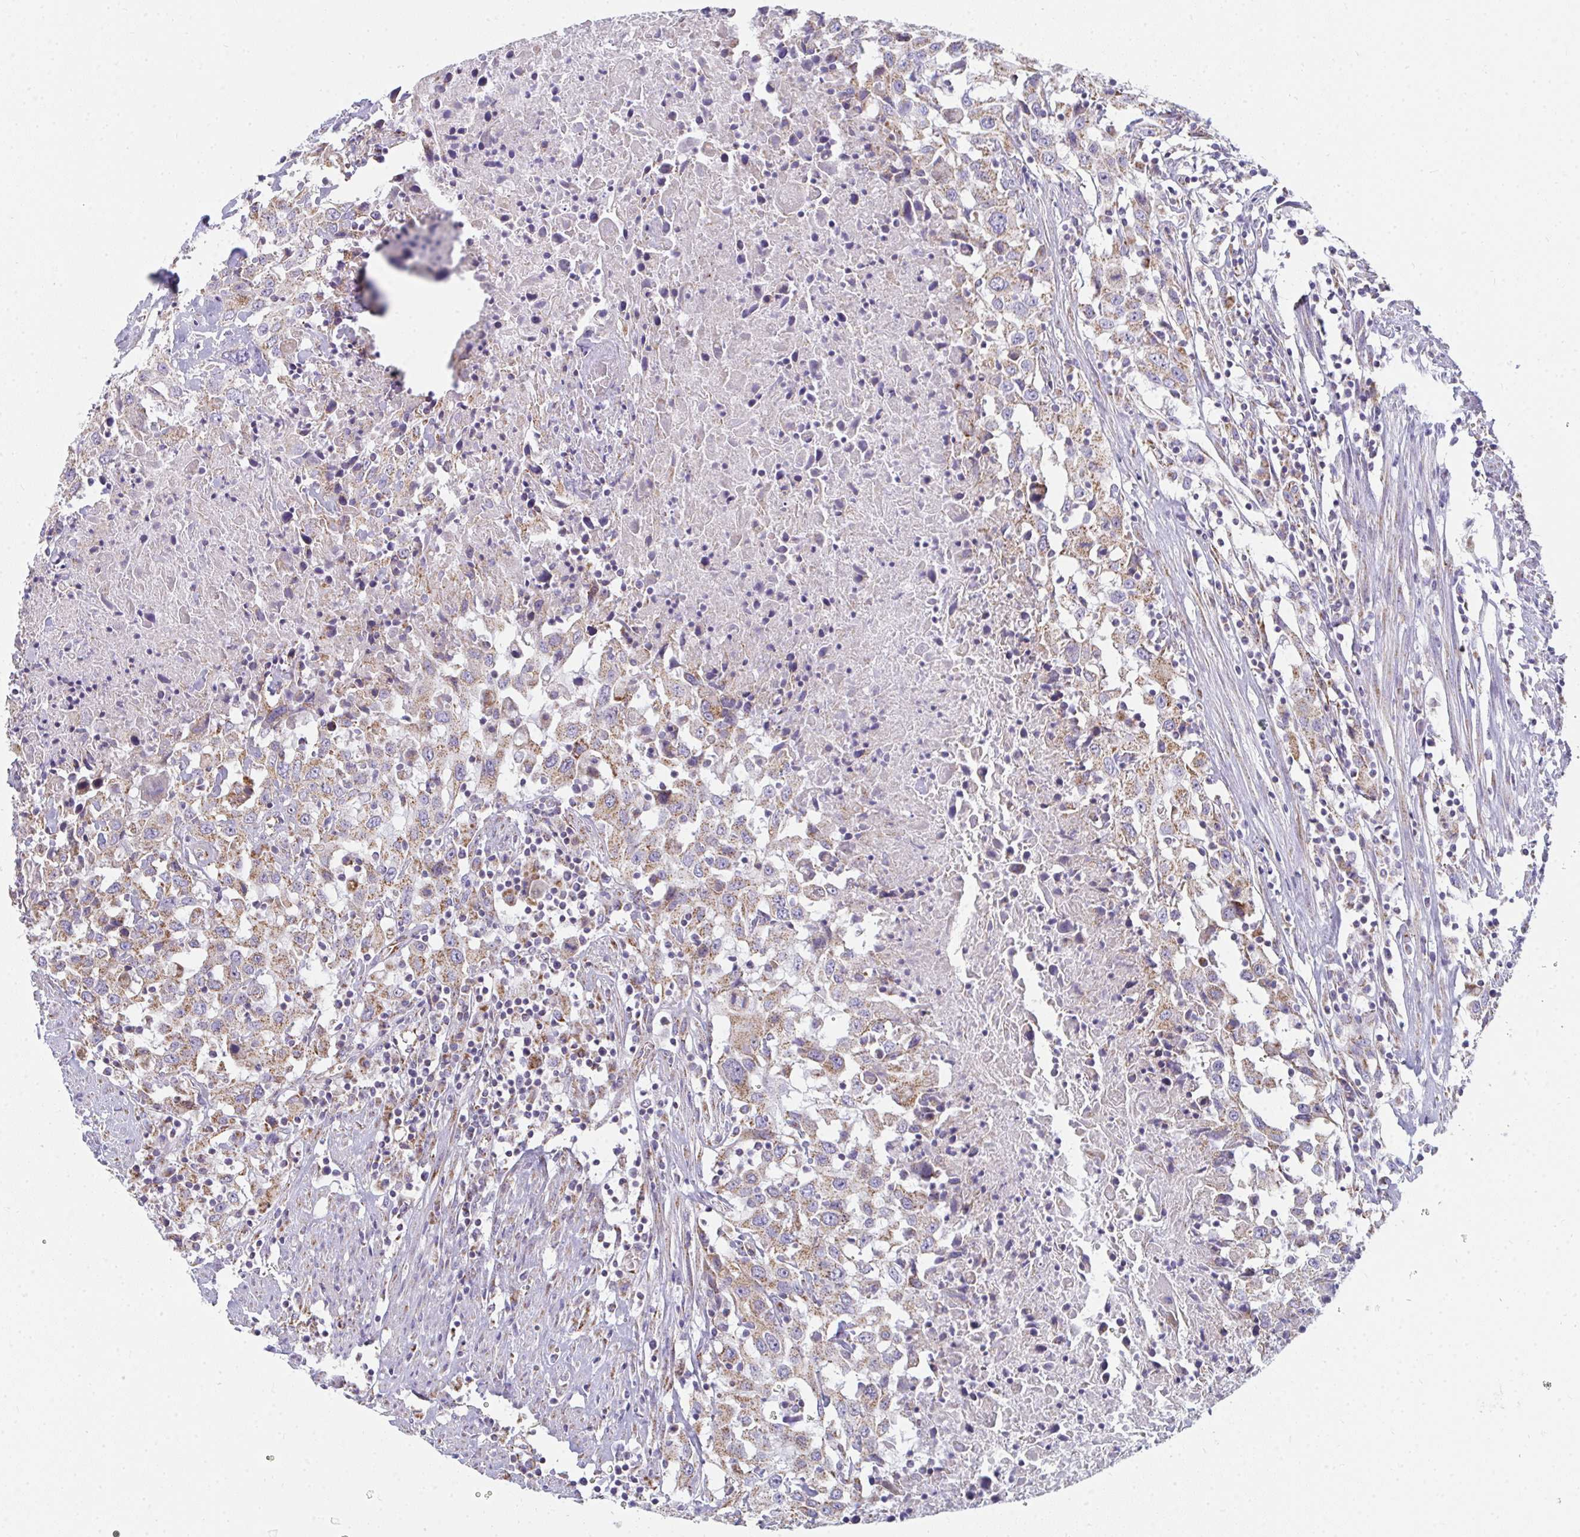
{"staining": {"intensity": "weak", "quantity": ">75%", "location": "cytoplasmic/membranous"}, "tissue": "urothelial cancer", "cell_type": "Tumor cells", "image_type": "cancer", "snomed": [{"axis": "morphology", "description": "Urothelial carcinoma, High grade"}, {"axis": "topography", "description": "Urinary bladder"}], "caption": "Immunohistochemistry (DAB) staining of human urothelial cancer reveals weak cytoplasmic/membranous protein positivity in about >75% of tumor cells.", "gene": "FAHD1", "patient": {"sex": "male", "age": 61}}